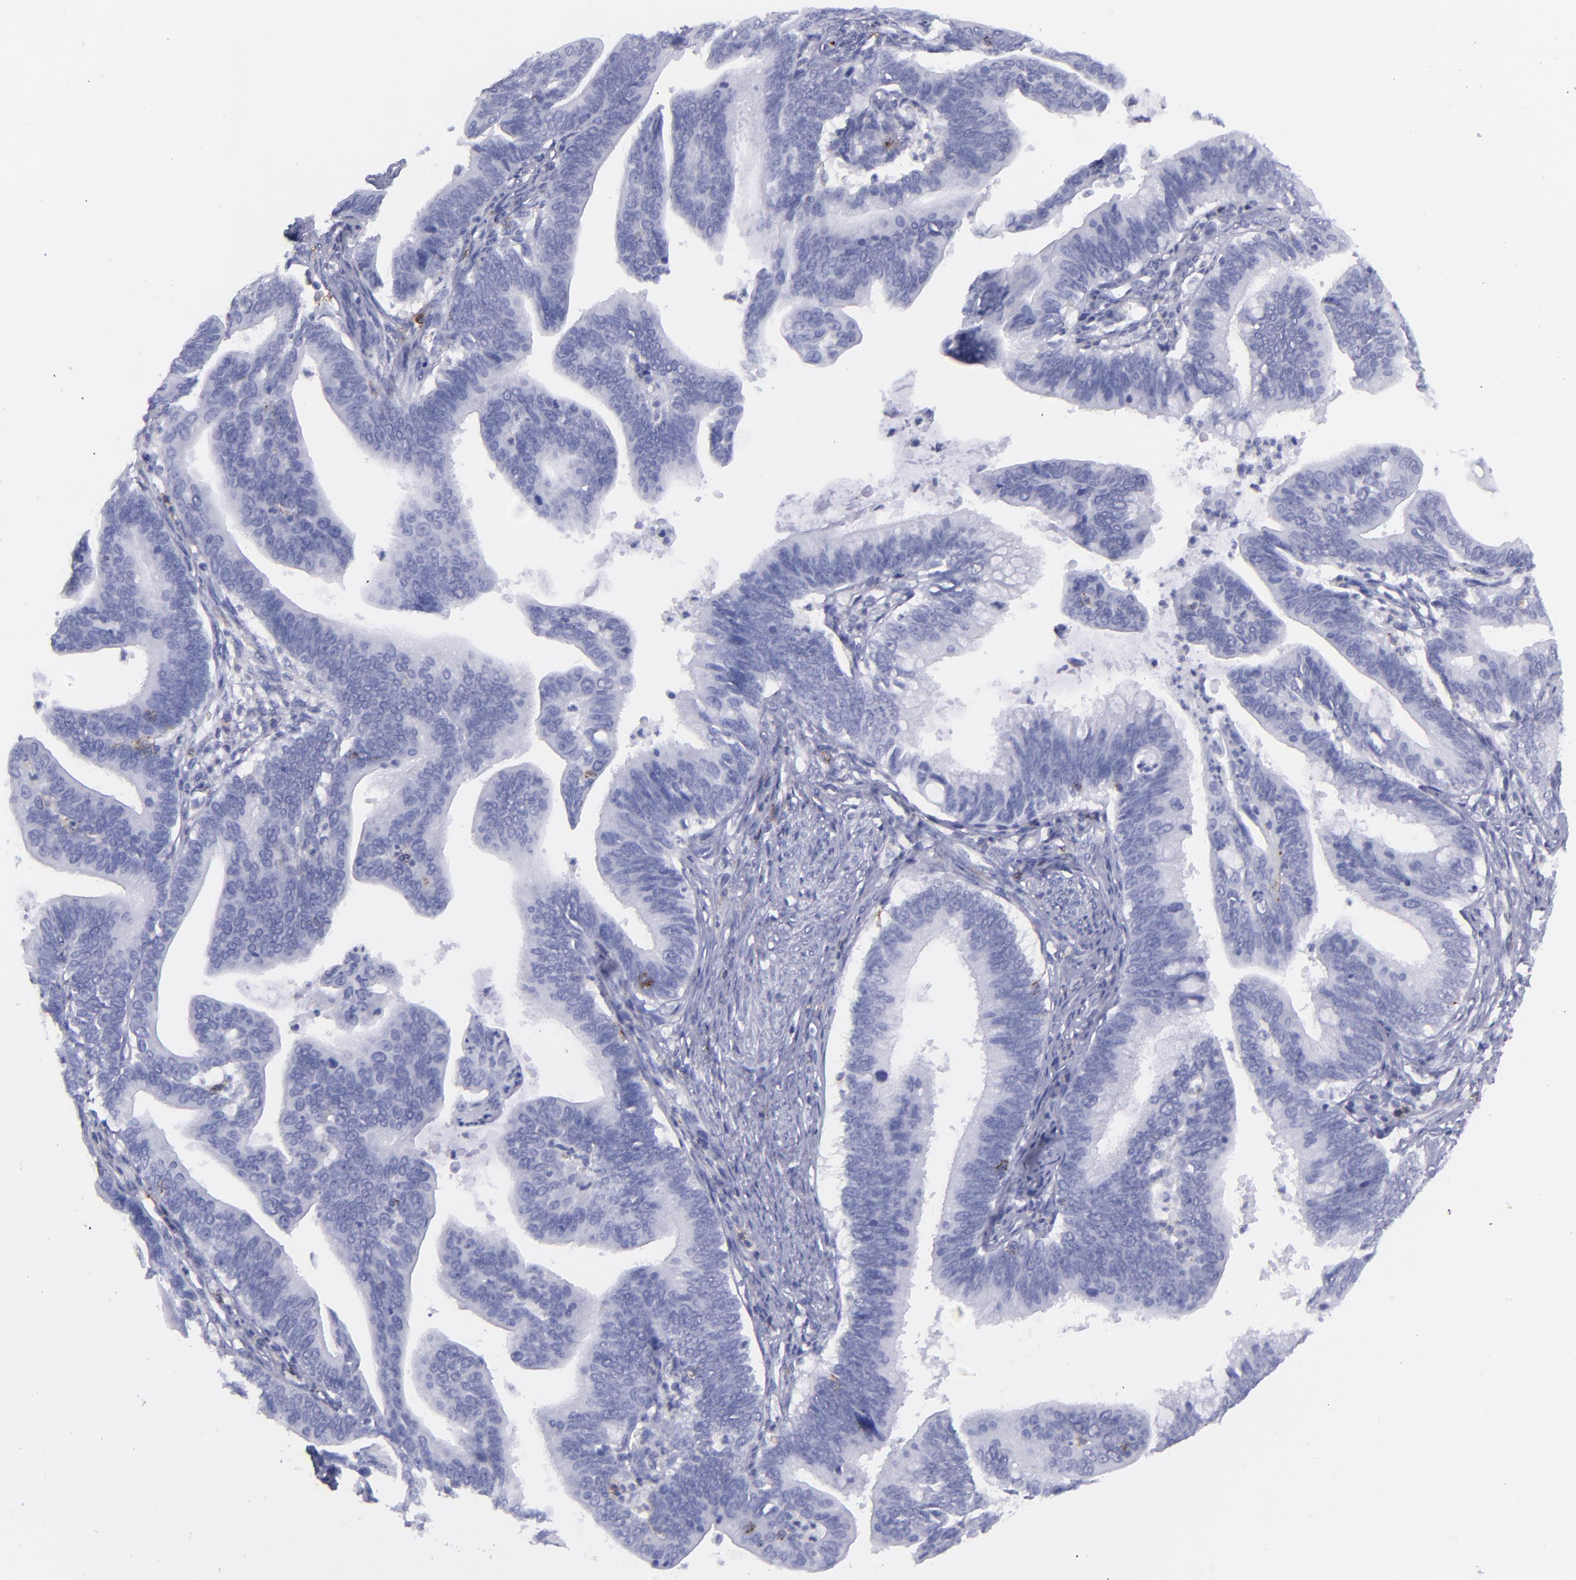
{"staining": {"intensity": "negative", "quantity": "none", "location": "none"}, "tissue": "cervical cancer", "cell_type": "Tumor cells", "image_type": "cancer", "snomed": [{"axis": "morphology", "description": "Adenocarcinoma, NOS"}, {"axis": "topography", "description": "Cervix"}], "caption": "Protein analysis of cervical adenocarcinoma demonstrates no significant staining in tumor cells. Brightfield microscopy of immunohistochemistry stained with DAB (3,3'-diaminobenzidine) (brown) and hematoxylin (blue), captured at high magnification.", "gene": "SELPLG", "patient": {"sex": "female", "age": 47}}